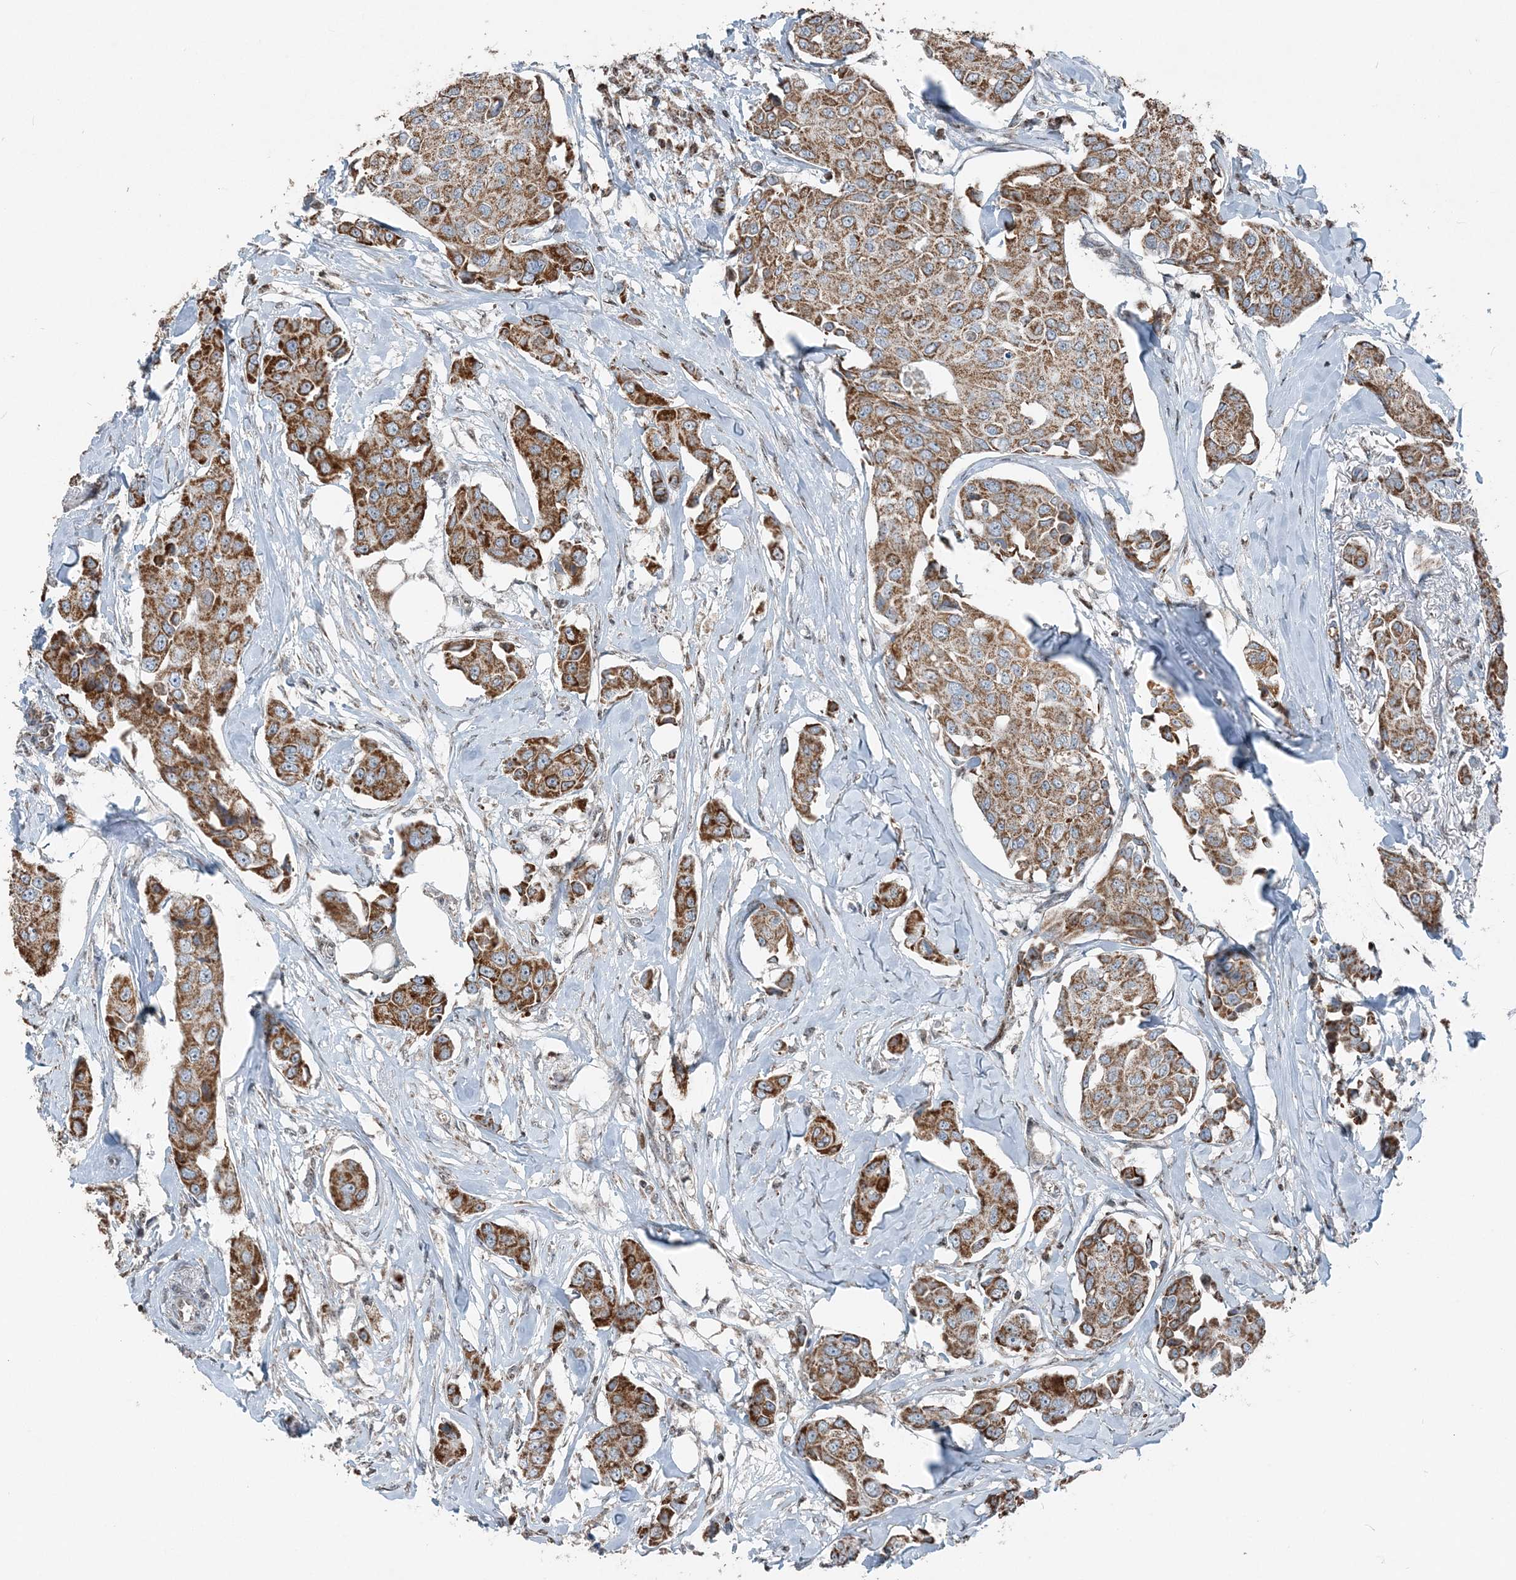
{"staining": {"intensity": "strong", "quantity": ">75%", "location": "cytoplasmic/membranous"}, "tissue": "breast cancer", "cell_type": "Tumor cells", "image_type": "cancer", "snomed": [{"axis": "morphology", "description": "Duct carcinoma"}, {"axis": "topography", "description": "Breast"}], "caption": "Strong cytoplasmic/membranous staining for a protein is identified in about >75% of tumor cells of breast cancer (invasive ductal carcinoma) using IHC.", "gene": "SUCLG1", "patient": {"sex": "female", "age": 80}}